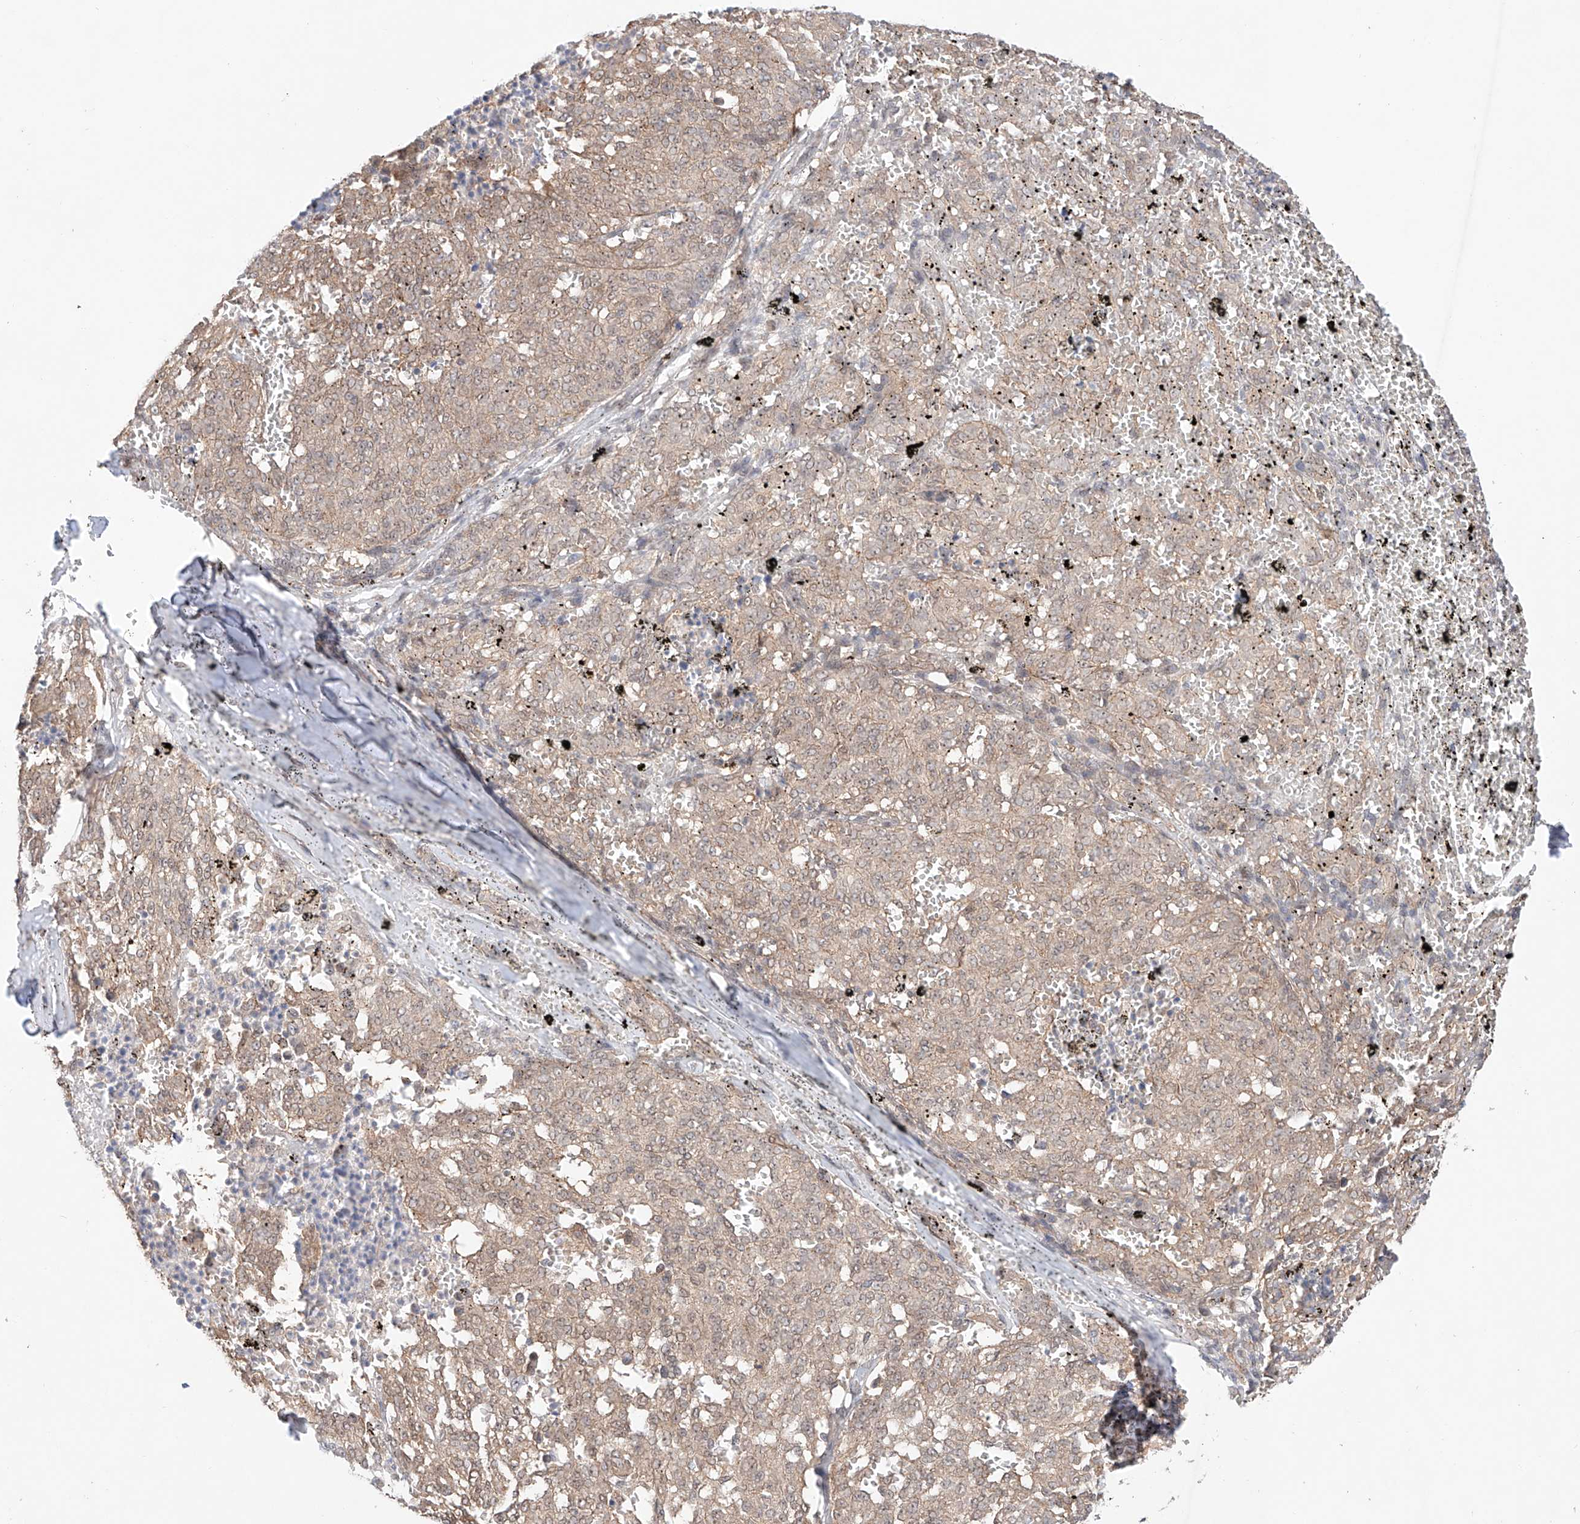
{"staining": {"intensity": "weak", "quantity": "<25%", "location": "cytoplasmic/membranous"}, "tissue": "melanoma", "cell_type": "Tumor cells", "image_type": "cancer", "snomed": [{"axis": "morphology", "description": "Malignant melanoma, NOS"}, {"axis": "topography", "description": "Skin"}], "caption": "The immunohistochemistry micrograph has no significant positivity in tumor cells of melanoma tissue.", "gene": "TSR2", "patient": {"sex": "female", "age": 72}}